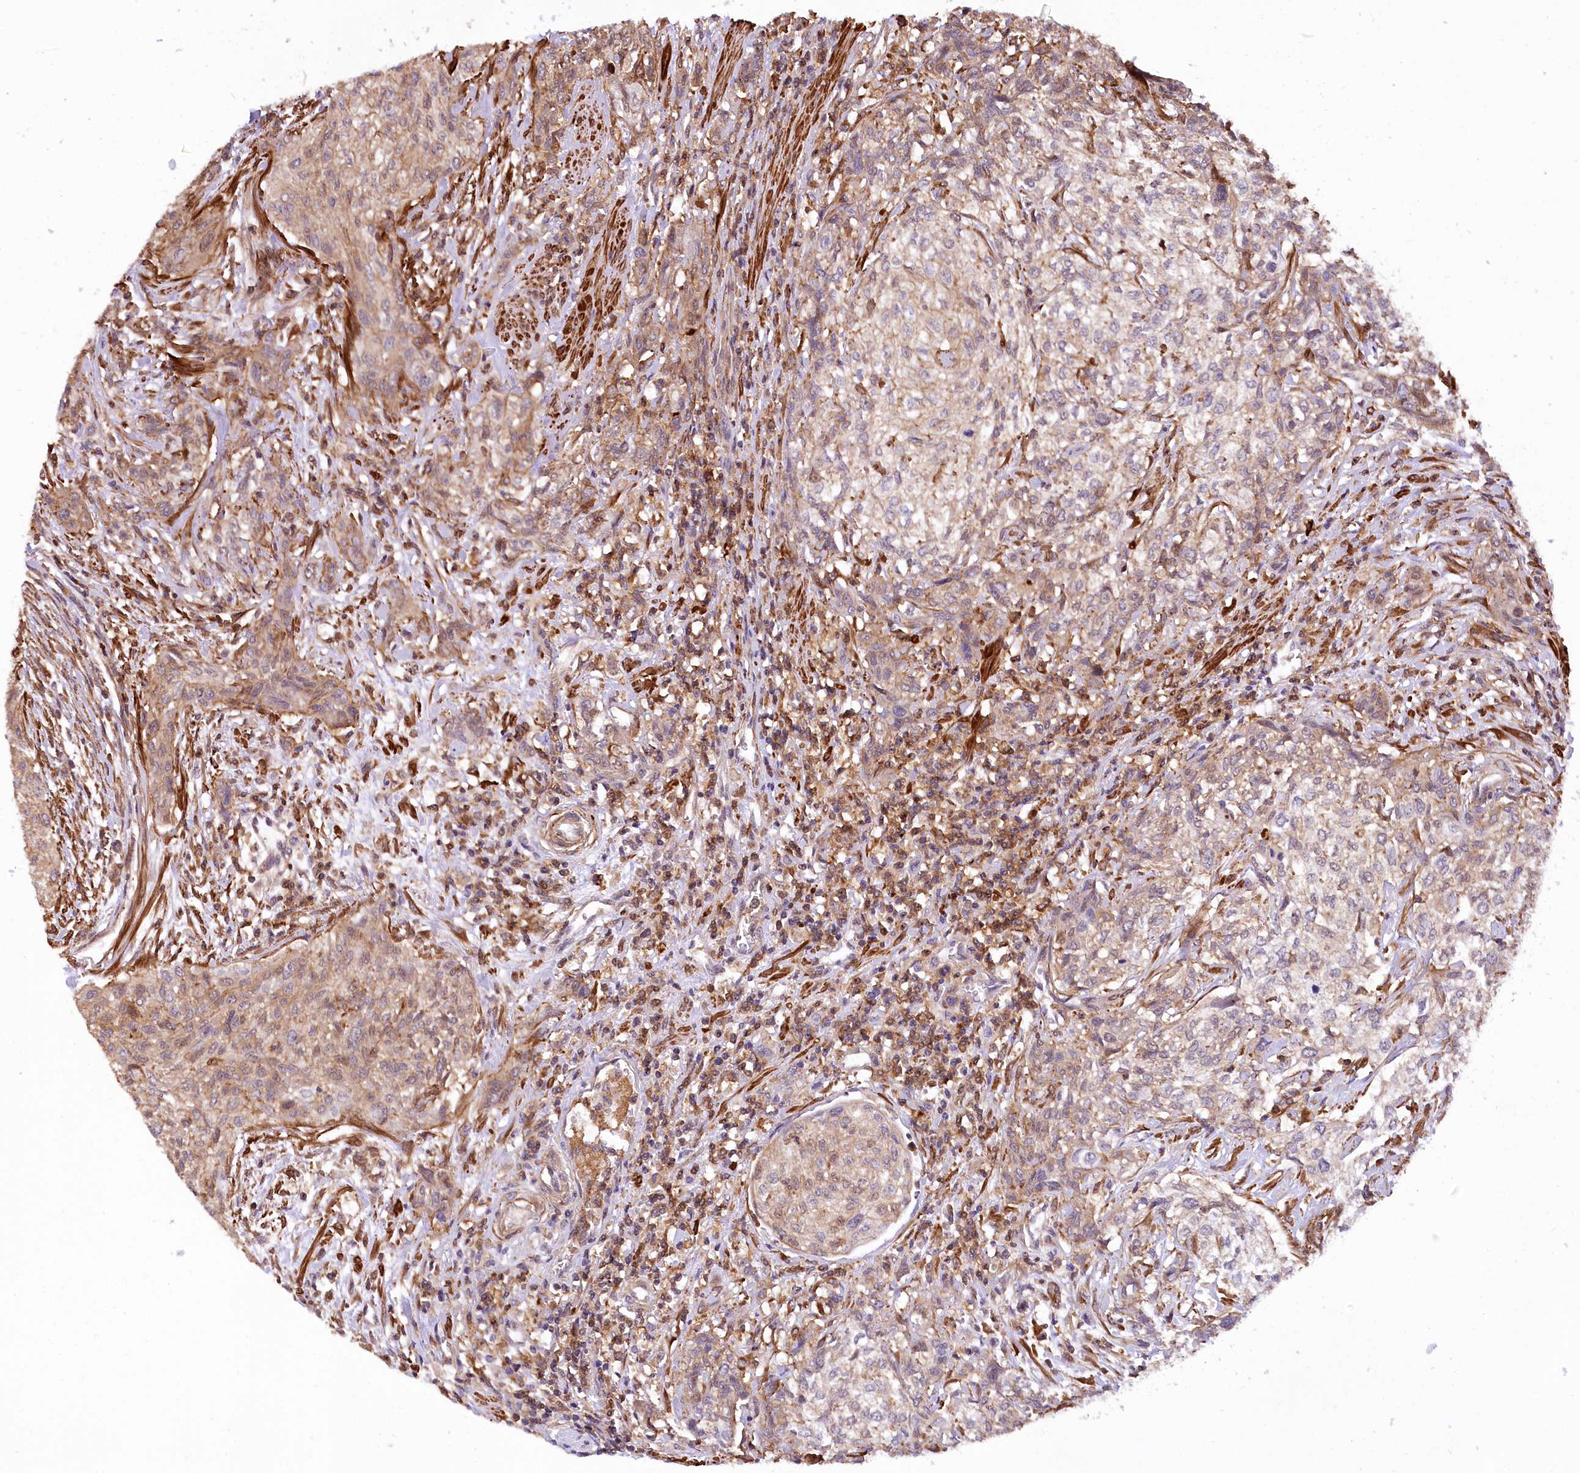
{"staining": {"intensity": "weak", "quantity": "25%-75%", "location": "cytoplasmic/membranous"}, "tissue": "urothelial cancer", "cell_type": "Tumor cells", "image_type": "cancer", "snomed": [{"axis": "morphology", "description": "Normal tissue, NOS"}, {"axis": "morphology", "description": "Urothelial carcinoma, NOS"}, {"axis": "topography", "description": "Urinary bladder"}, {"axis": "topography", "description": "Peripheral nerve tissue"}], "caption": "Transitional cell carcinoma tissue displays weak cytoplasmic/membranous positivity in about 25%-75% of tumor cells", "gene": "DPP3", "patient": {"sex": "male", "age": 35}}